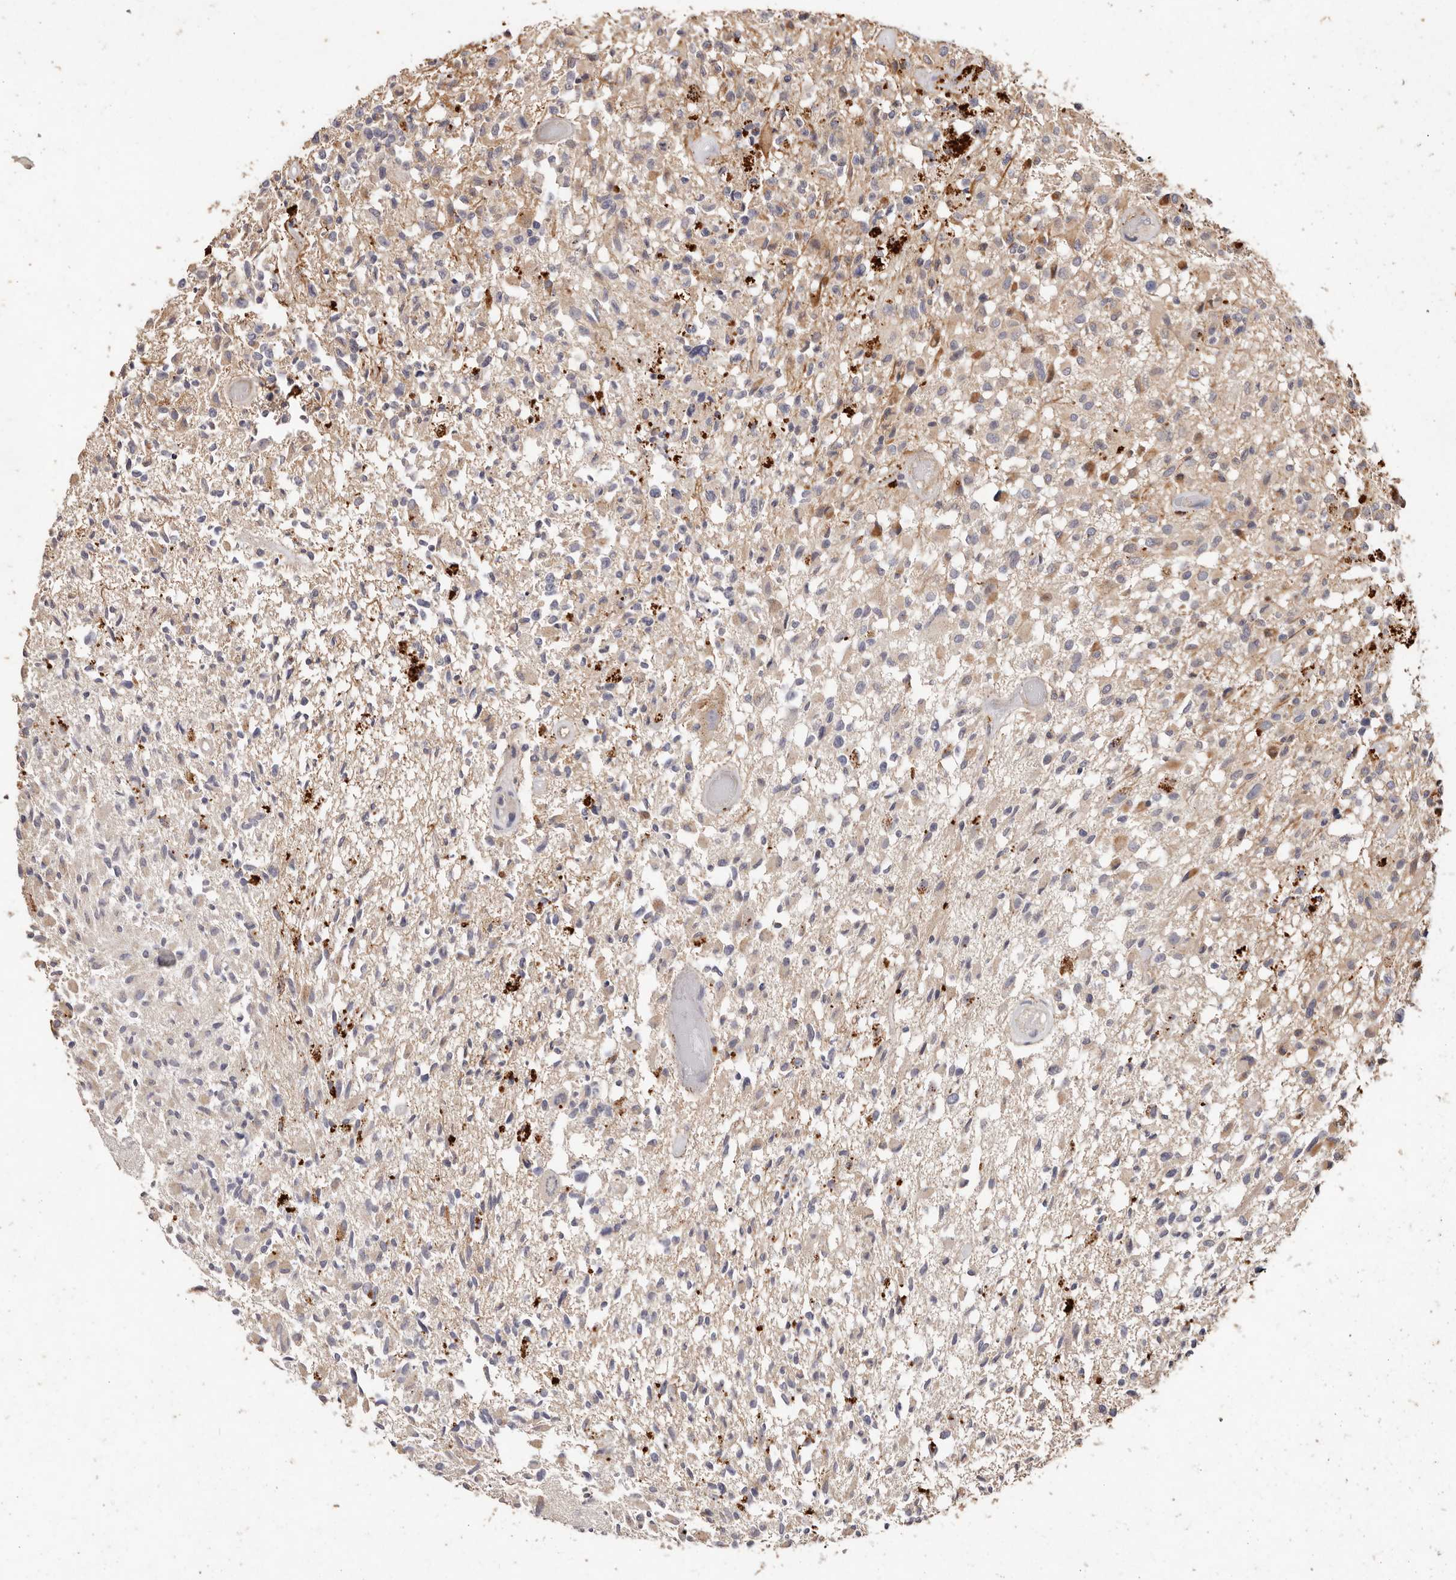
{"staining": {"intensity": "negative", "quantity": "none", "location": "none"}, "tissue": "glioma", "cell_type": "Tumor cells", "image_type": "cancer", "snomed": [{"axis": "morphology", "description": "Glioma, malignant, High grade"}, {"axis": "morphology", "description": "Glioblastoma, NOS"}, {"axis": "topography", "description": "Brain"}], "caption": "IHC of malignant glioma (high-grade) demonstrates no expression in tumor cells.", "gene": "THBS3", "patient": {"sex": "male", "age": 60}}